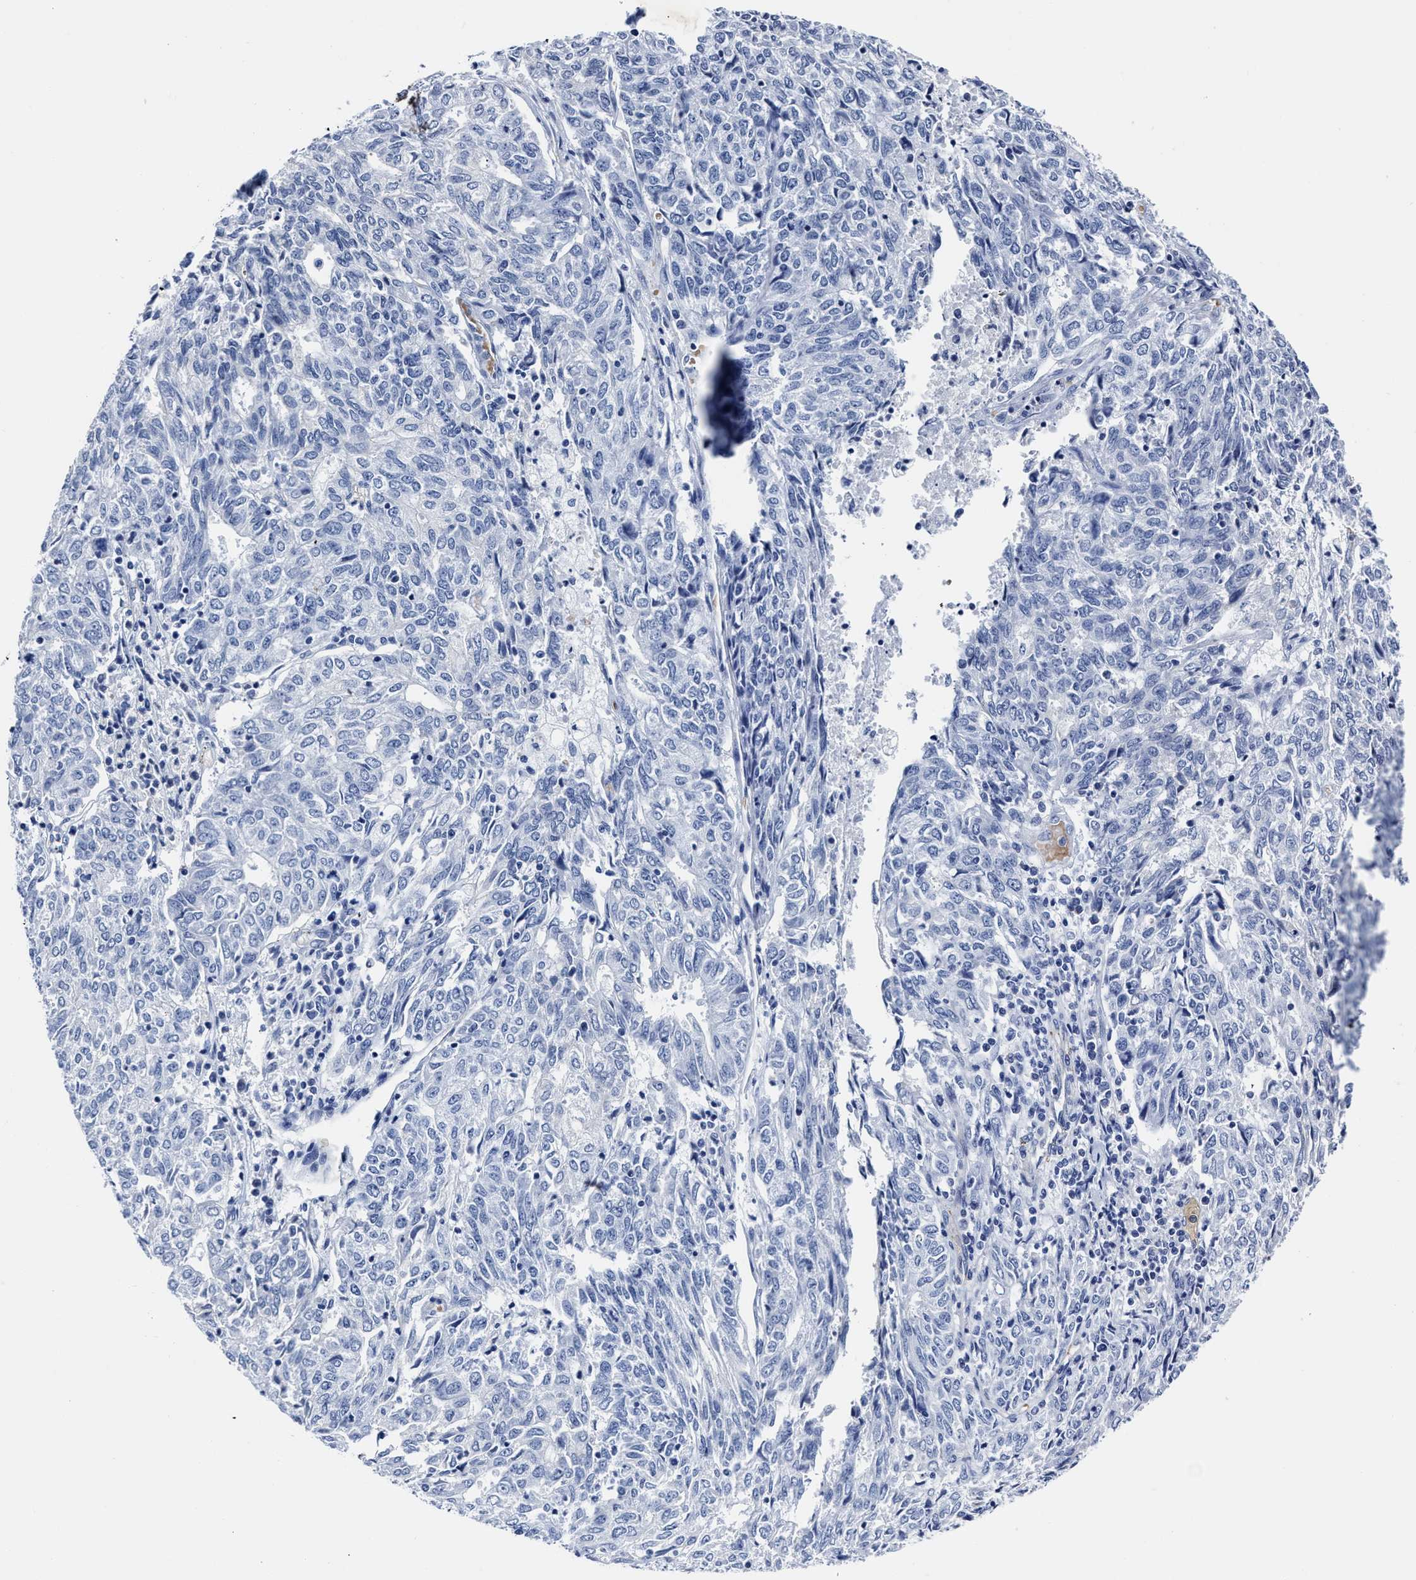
{"staining": {"intensity": "negative", "quantity": "none", "location": "none"}, "tissue": "endometrial cancer", "cell_type": "Tumor cells", "image_type": "cancer", "snomed": [{"axis": "morphology", "description": "Adenocarcinoma, NOS"}, {"axis": "topography", "description": "Endometrium"}], "caption": "Immunohistochemistry (IHC) image of endometrial cancer stained for a protein (brown), which reveals no expression in tumor cells. (IHC, brightfield microscopy, high magnification).", "gene": "KCNMB3", "patient": {"sex": "female", "age": 80}}